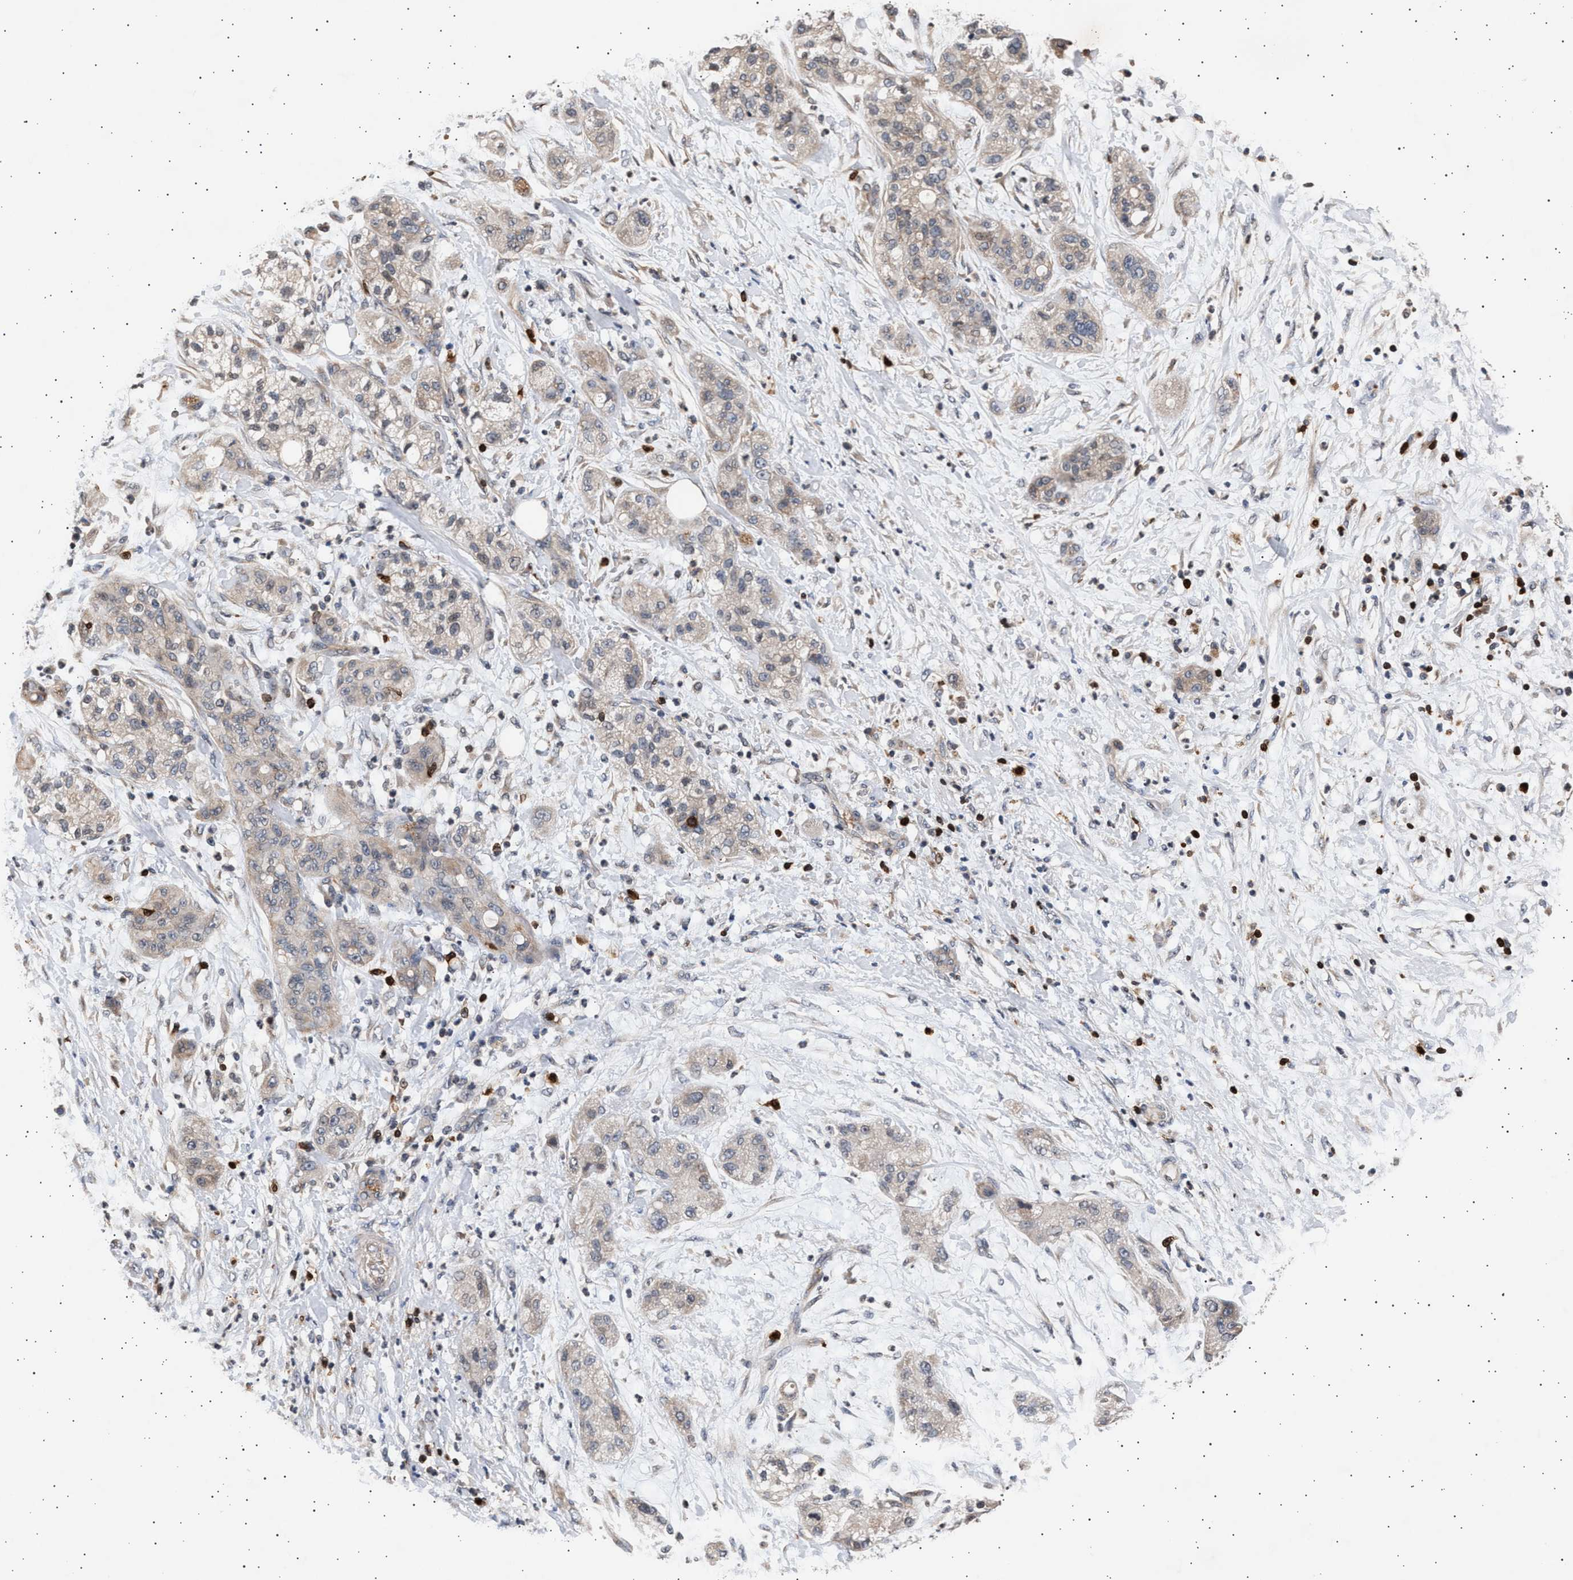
{"staining": {"intensity": "weak", "quantity": "<25%", "location": "cytoplasmic/membranous"}, "tissue": "pancreatic cancer", "cell_type": "Tumor cells", "image_type": "cancer", "snomed": [{"axis": "morphology", "description": "Adenocarcinoma, NOS"}, {"axis": "topography", "description": "Pancreas"}], "caption": "A high-resolution histopathology image shows immunohistochemistry (IHC) staining of pancreatic cancer (adenocarcinoma), which exhibits no significant staining in tumor cells.", "gene": "GRAP2", "patient": {"sex": "female", "age": 78}}